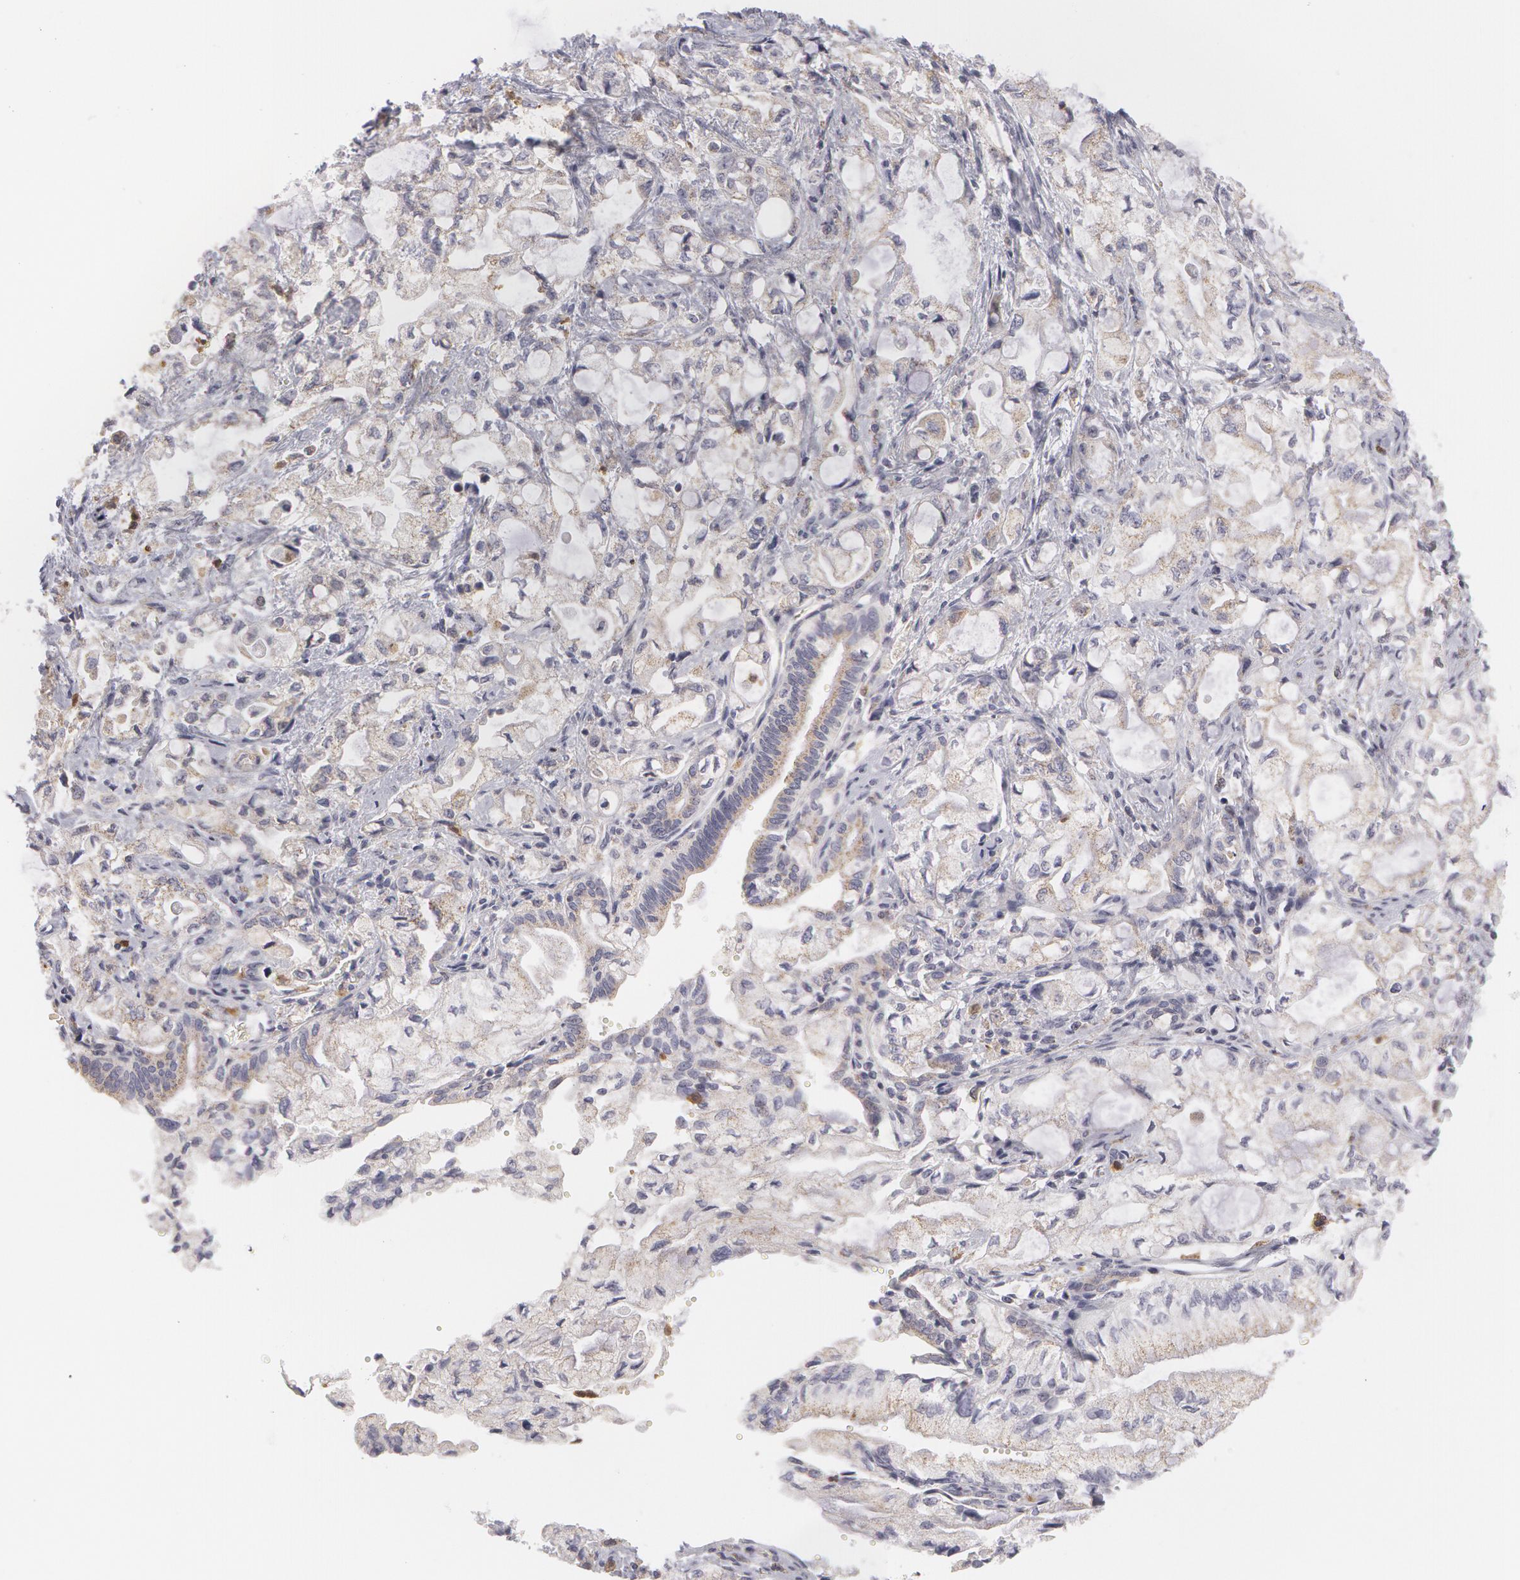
{"staining": {"intensity": "weak", "quantity": "25%-75%", "location": "cytoplasmic/membranous"}, "tissue": "pancreatic cancer", "cell_type": "Tumor cells", "image_type": "cancer", "snomed": [{"axis": "morphology", "description": "Adenocarcinoma, NOS"}, {"axis": "topography", "description": "Pancreas"}], "caption": "Pancreatic cancer (adenocarcinoma) was stained to show a protein in brown. There is low levels of weak cytoplasmic/membranous staining in about 25%-75% of tumor cells. Nuclei are stained in blue.", "gene": "CAT", "patient": {"sex": "male", "age": 79}}